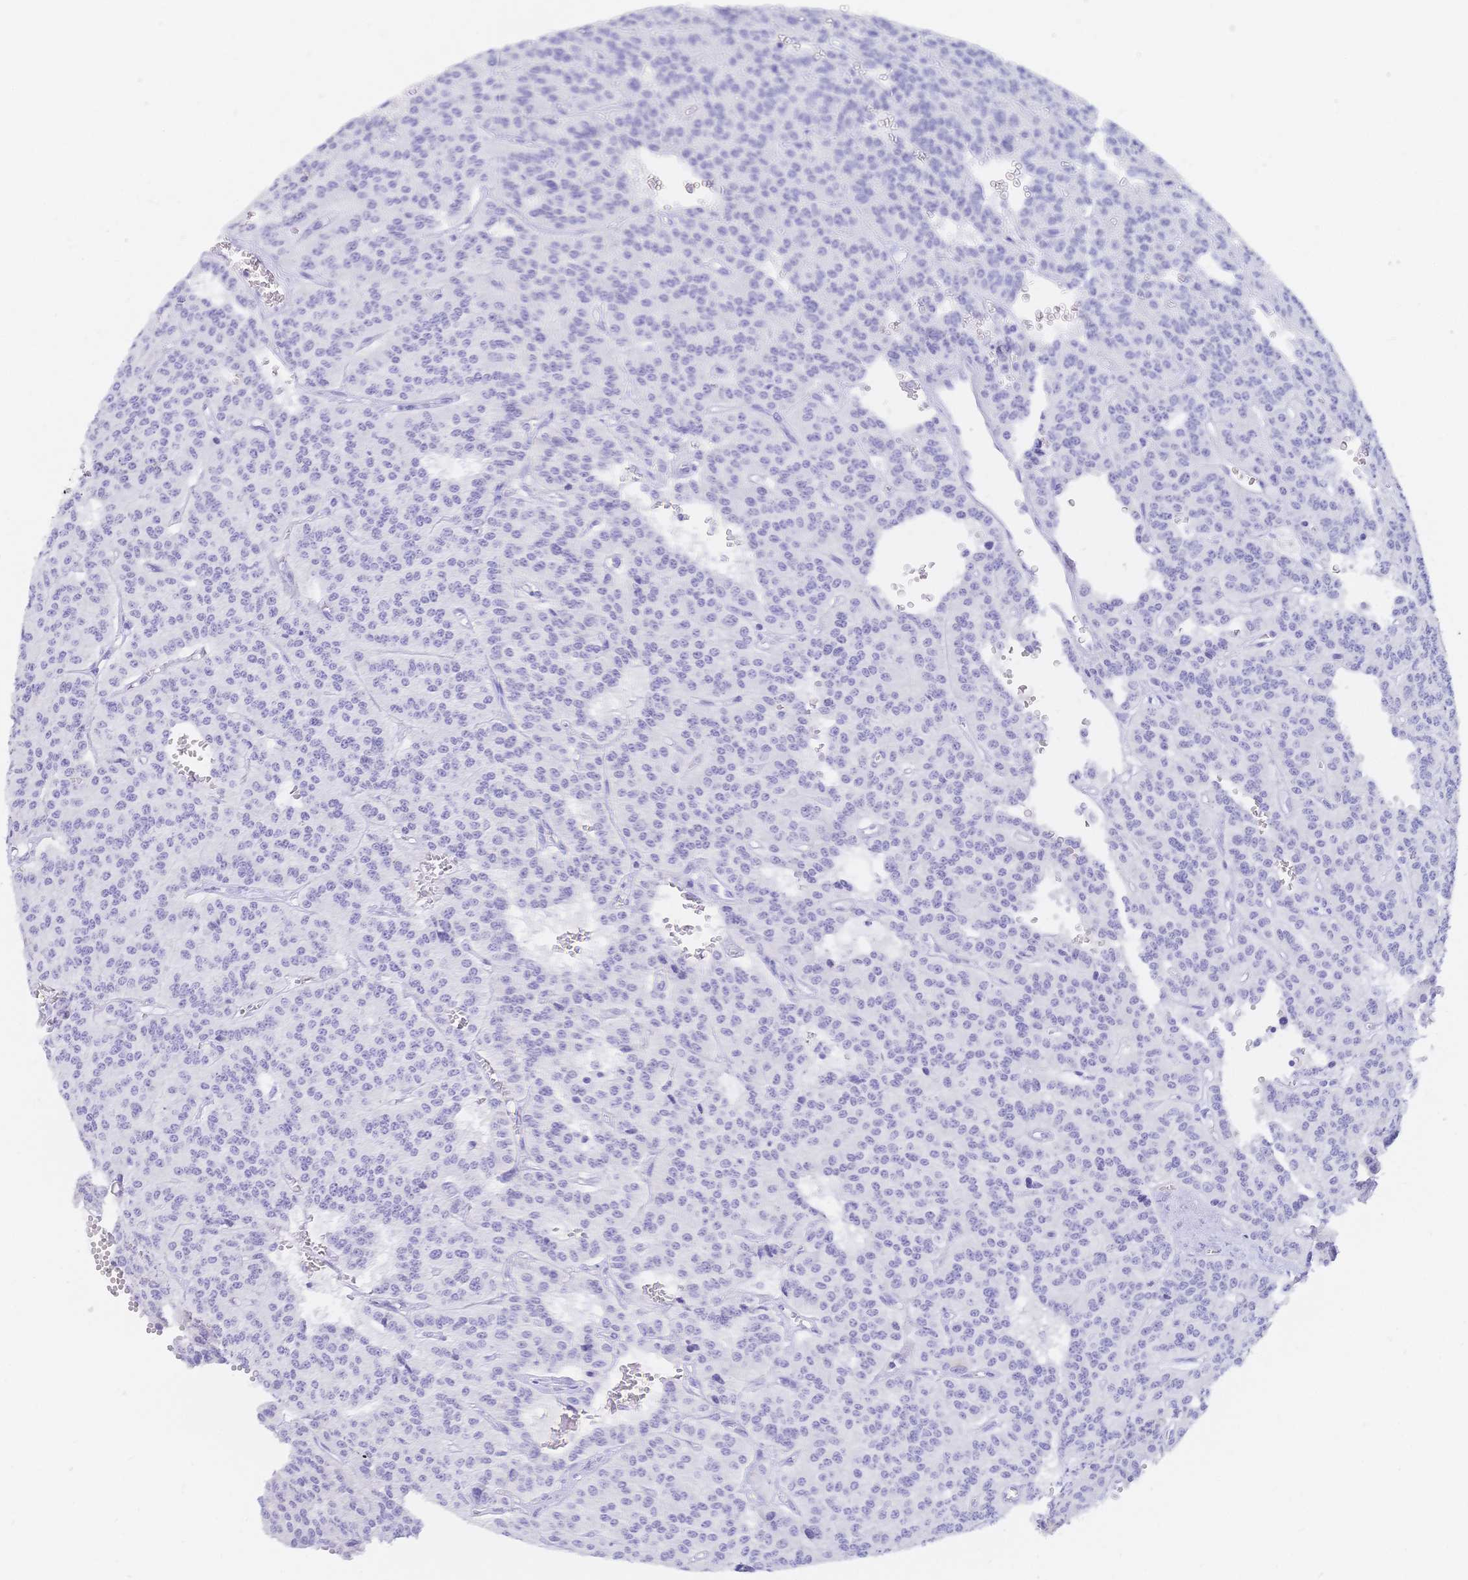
{"staining": {"intensity": "negative", "quantity": "none", "location": "none"}, "tissue": "carcinoid", "cell_type": "Tumor cells", "image_type": "cancer", "snomed": [{"axis": "morphology", "description": "Carcinoid, malignant, NOS"}, {"axis": "topography", "description": "Lung"}], "caption": "IHC histopathology image of human malignant carcinoid stained for a protein (brown), which demonstrates no expression in tumor cells.", "gene": "MEP1B", "patient": {"sex": "female", "age": 71}}